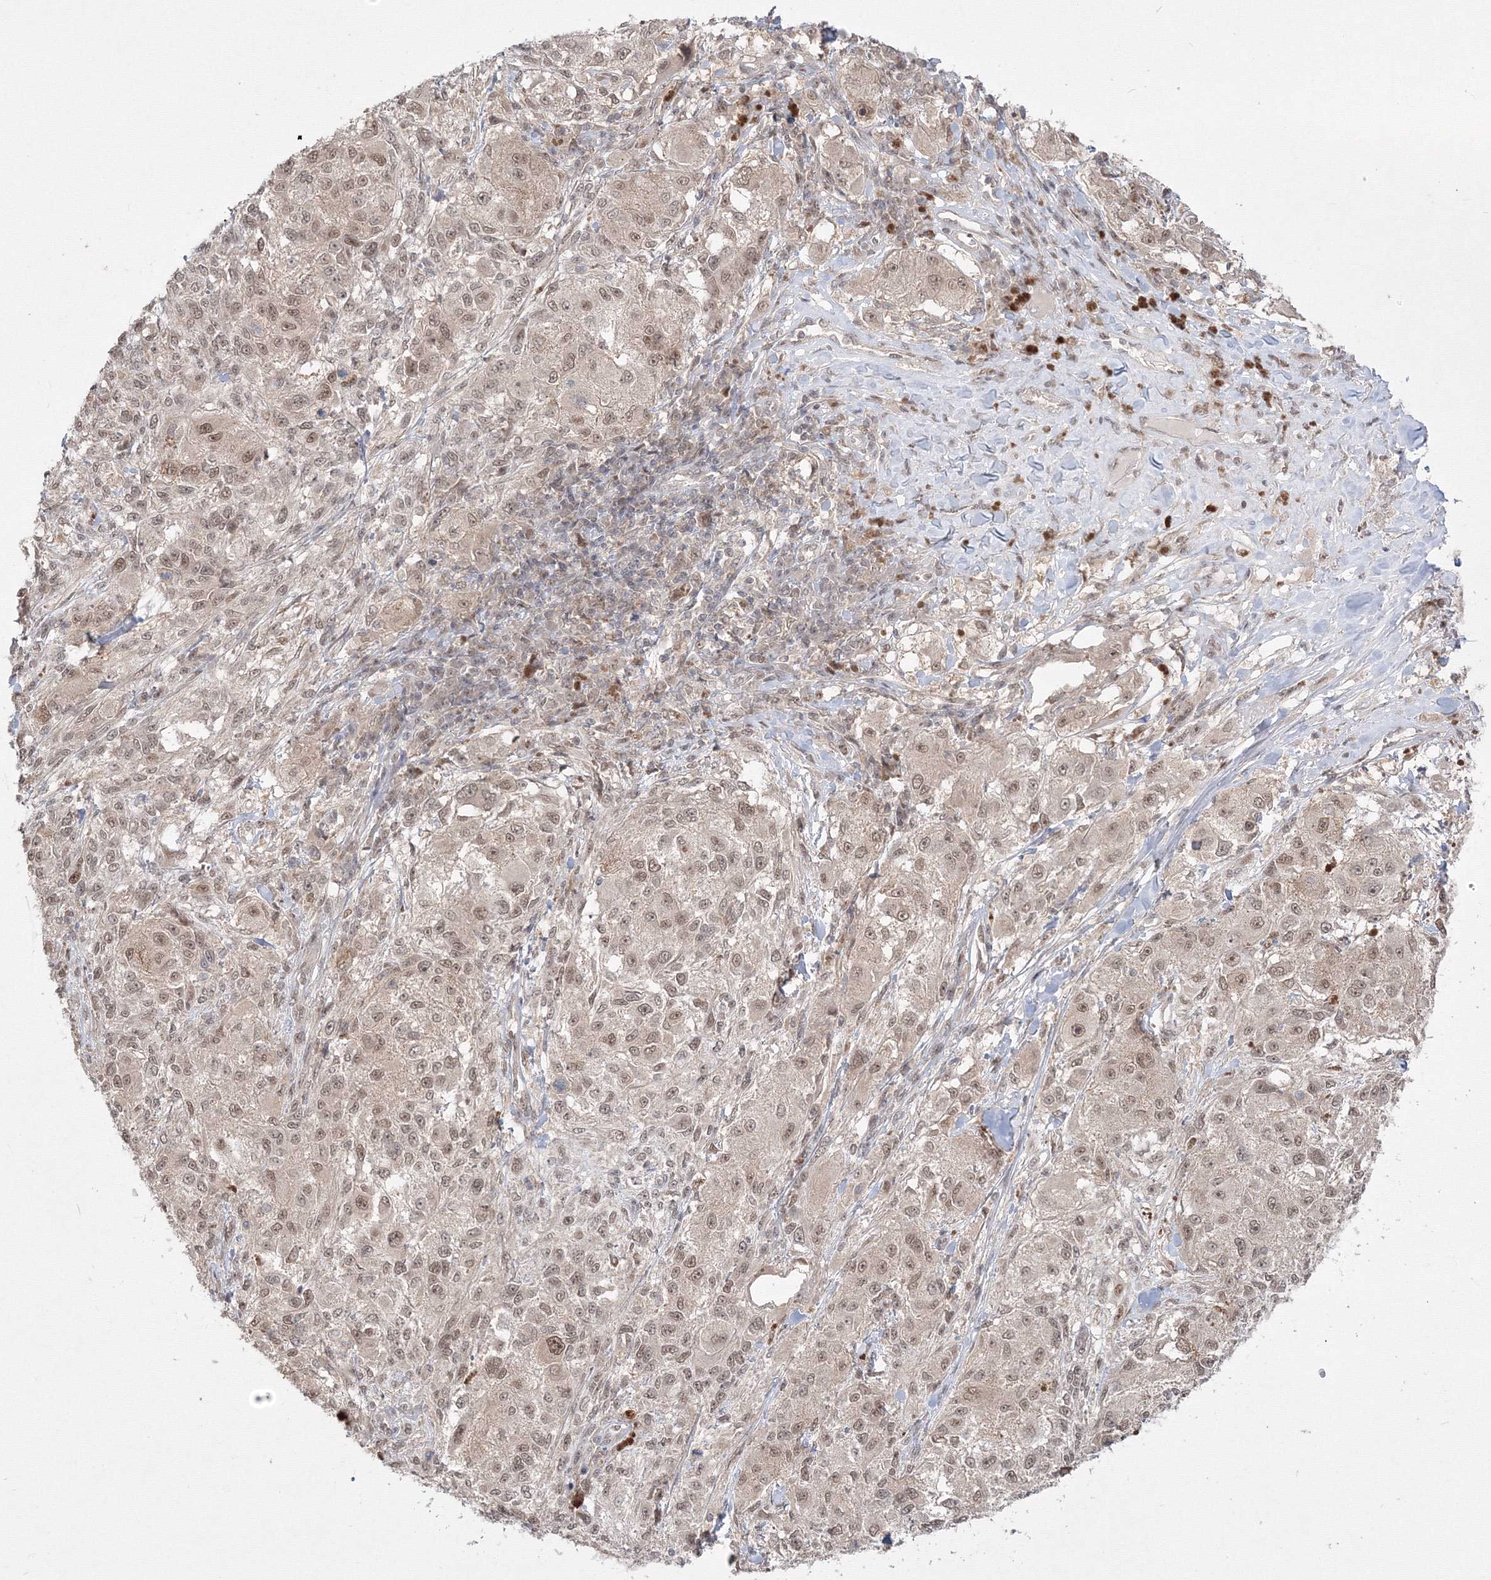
{"staining": {"intensity": "moderate", "quantity": ">75%", "location": "nuclear"}, "tissue": "melanoma", "cell_type": "Tumor cells", "image_type": "cancer", "snomed": [{"axis": "morphology", "description": "Necrosis, NOS"}, {"axis": "morphology", "description": "Malignant melanoma, NOS"}, {"axis": "topography", "description": "Skin"}], "caption": "Brown immunohistochemical staining in human melanoma shows moderate nuclear positivity in approximately >75% of tumor cells. The protein is shown in brown color, while the nuclei are stained blue.", "gene": "COPS4", "patient": {"sex": "female", "age": 87}}